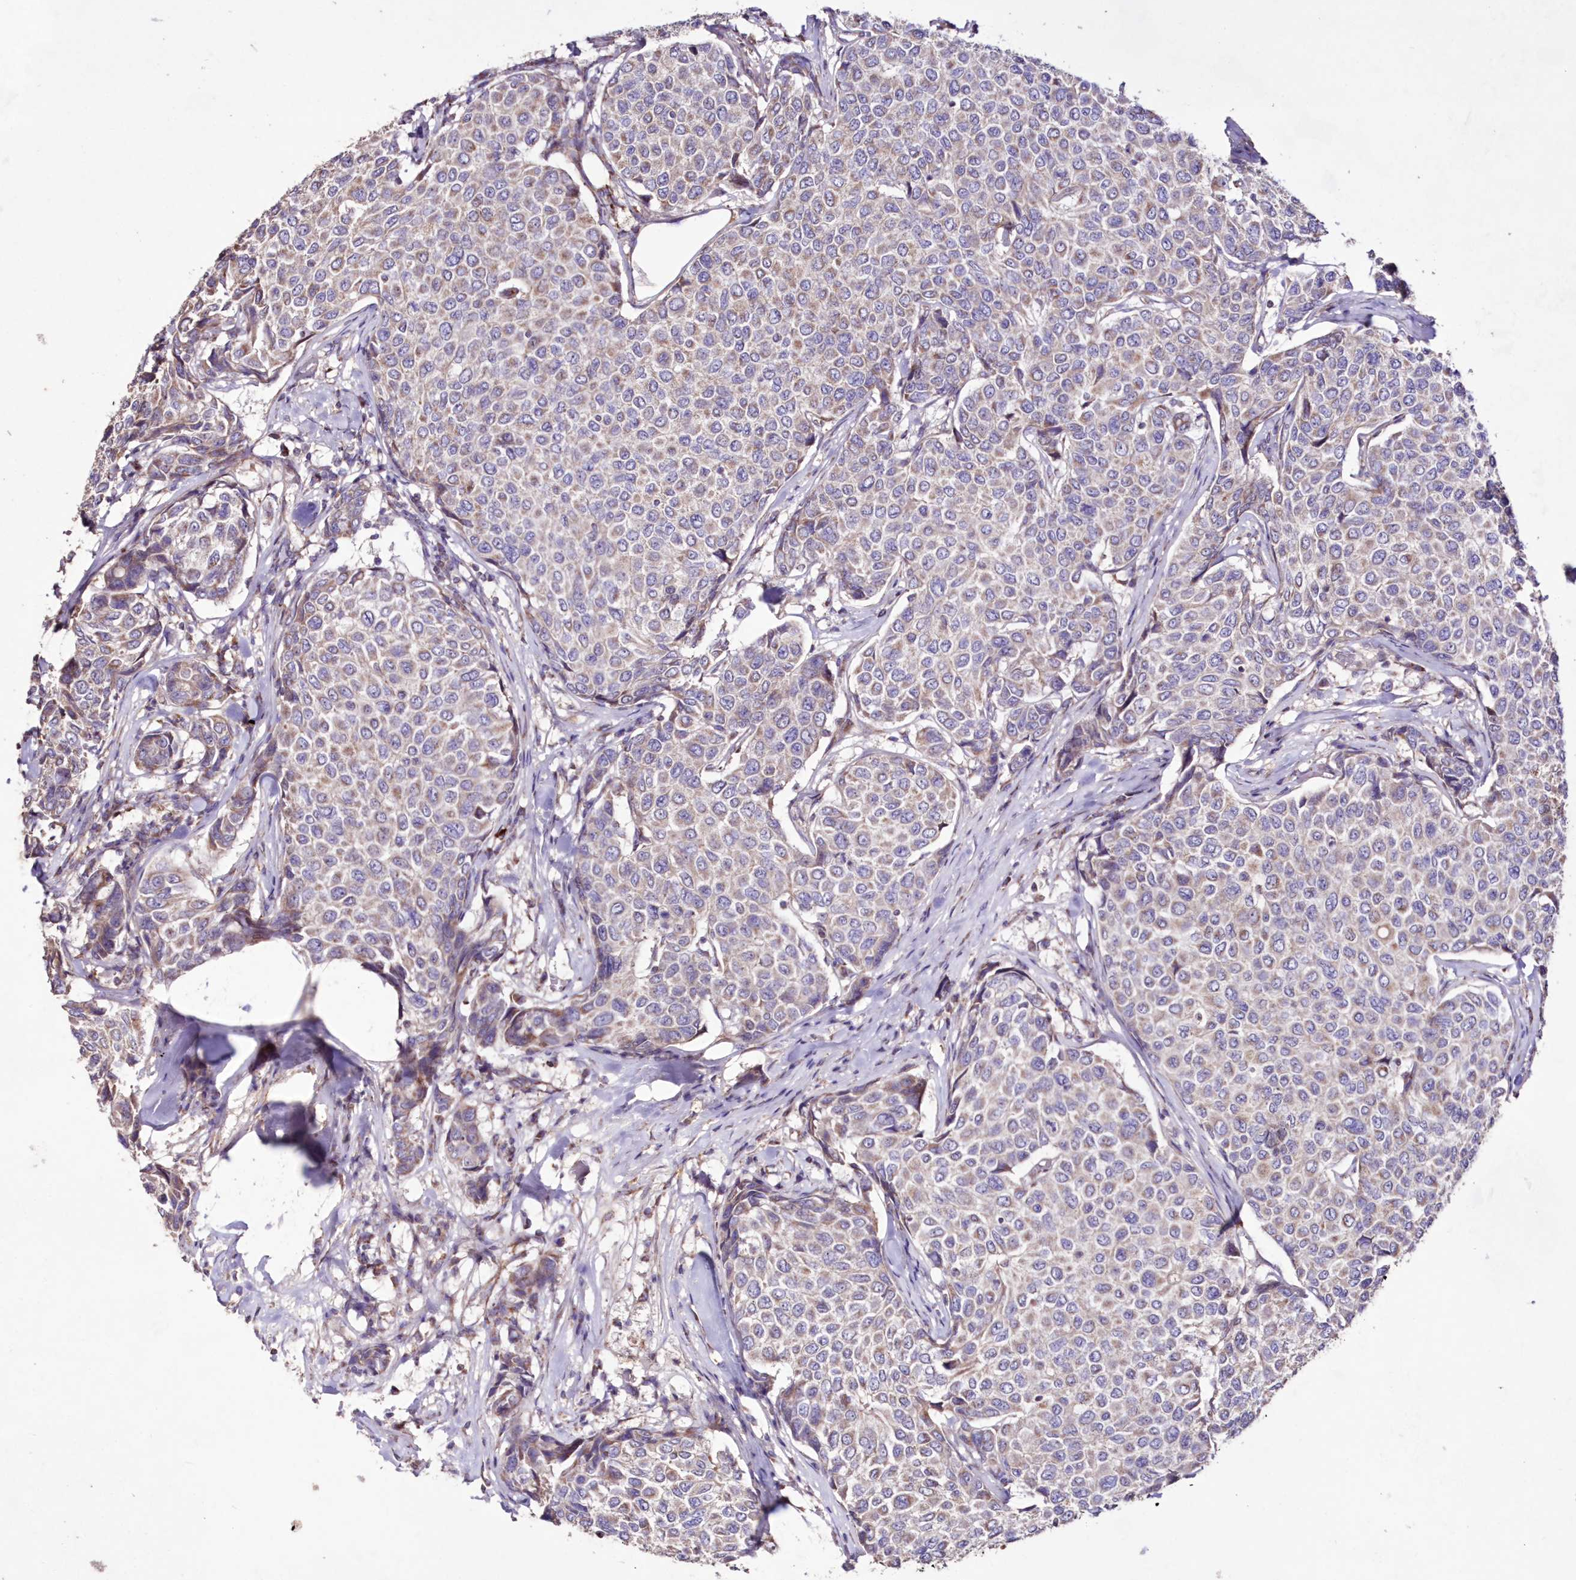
{"staining": {"intensity": "weak", "quantity": "25%-75%", "location": "cytoplasmic/membranous"}, "tissue": "breast cancer", "cell_type": "Tumor cells", "image_type": "cancer", "snomed": [{"axis": "morphology", "description": "Duct carcinoma"}, {"axis": "topography", "description": "Breast"}], "caption": "Protein staining demonstrates weak cytoplasmic/membranous staining in approximately 25%-75% of tumor cells in breast intraductal carcinoma. (Stains: DAB (3,3'-diaminobenzidine) in brown, nuclei in blue, Microscopy: brightfield microscopy at high magnification).", "gene": "HADHB", "patient": {"sex": "female", "age": 55}}